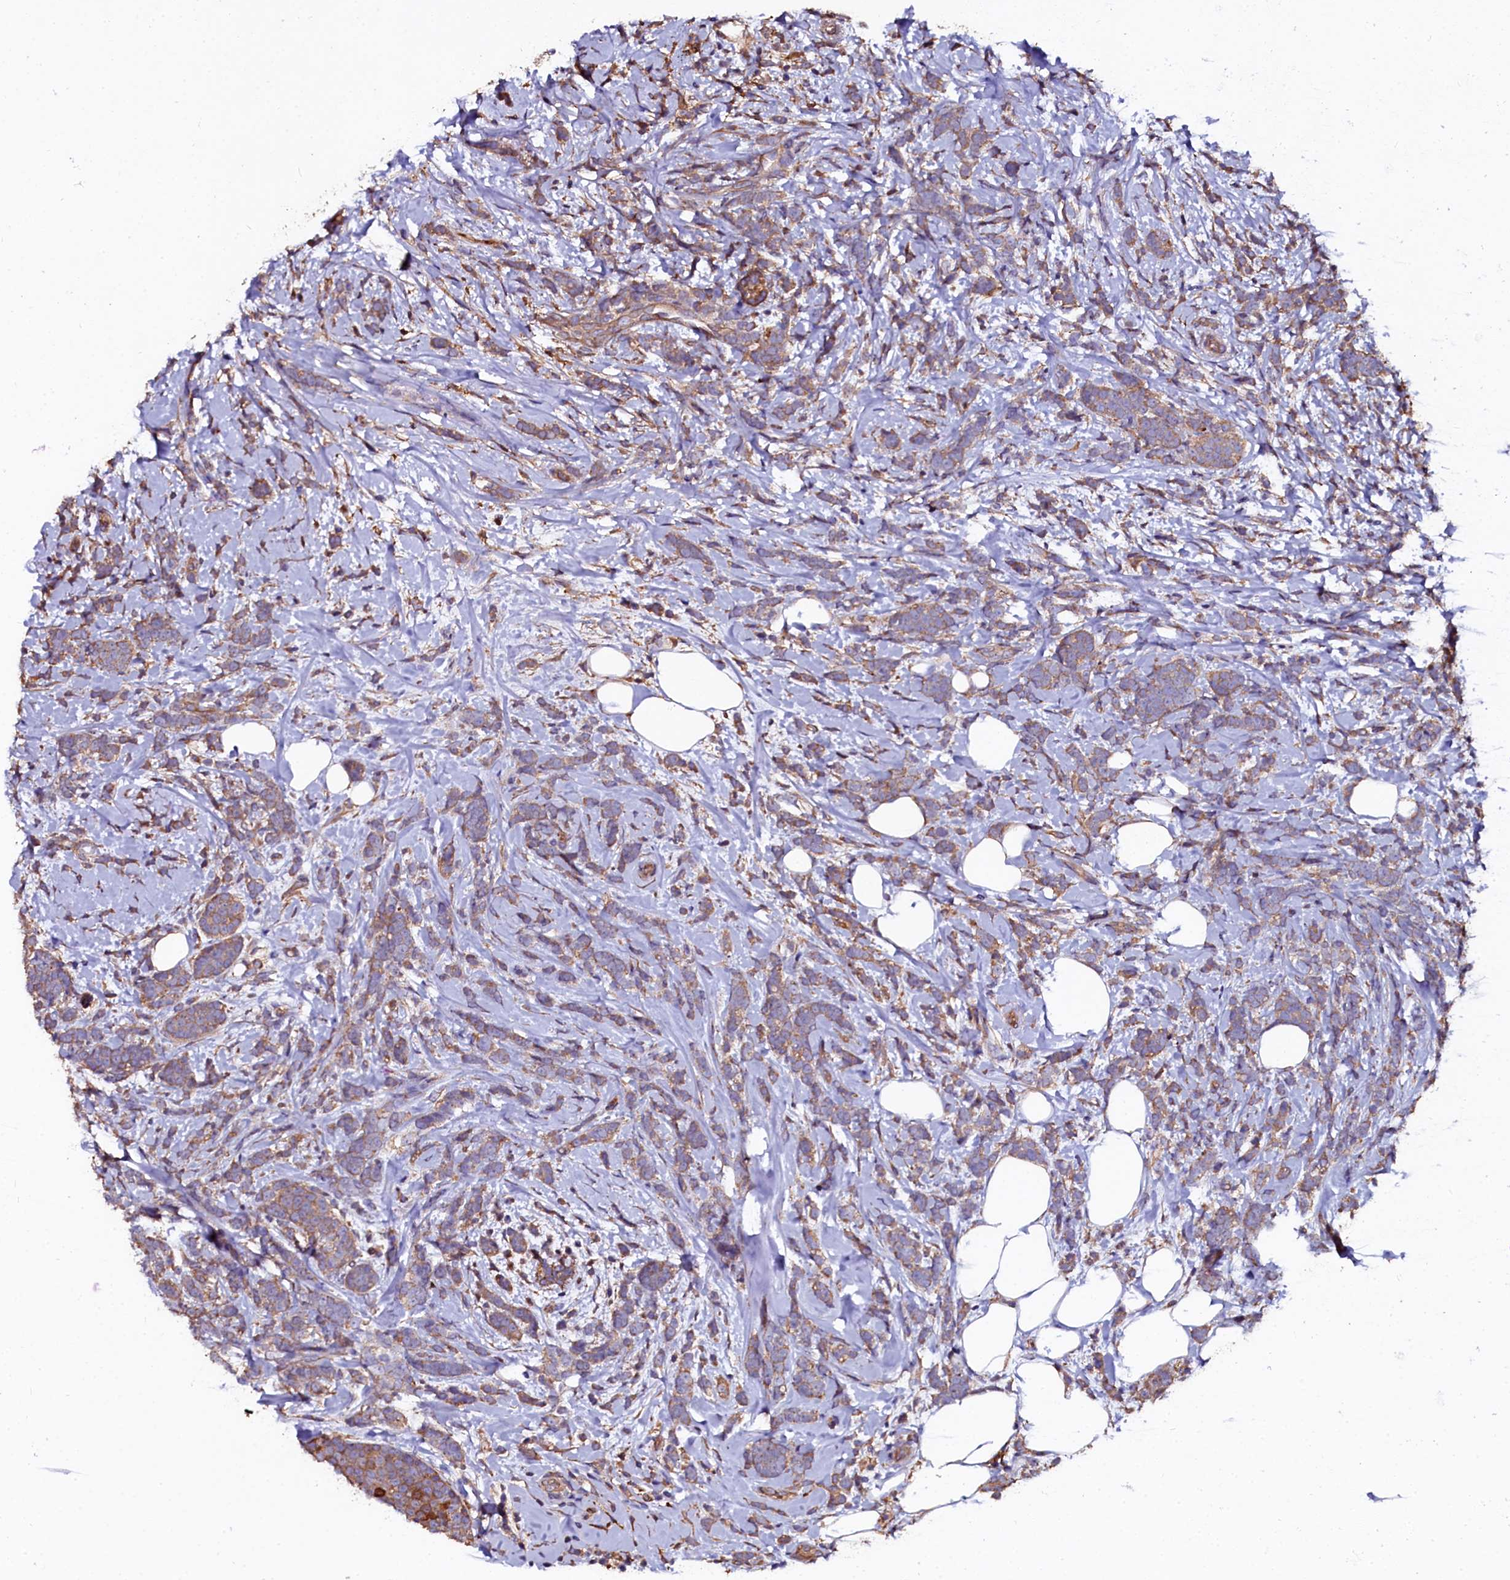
{"staining": {"intensity": "moderate", "quantity": ">75%", "location": "cytoplasmic/membranous"}, "tissue": "breast cancer", "cell_type": "Tumor cells", "image_type": "cancer", "snomed": [{"axis": "morphology", "description": "Lobular carcinoma"}, {"axis": "topography", "description": "Breast"}], "caption": "An image showing moderate cytoplasmic/membranous positivity in about >75% of tumor cells in breast lobular carcinoma, as visualized by brown immunohistochemical staining.", "gene": "APPL2", "patient": {"sex": "female", "age": 58}}